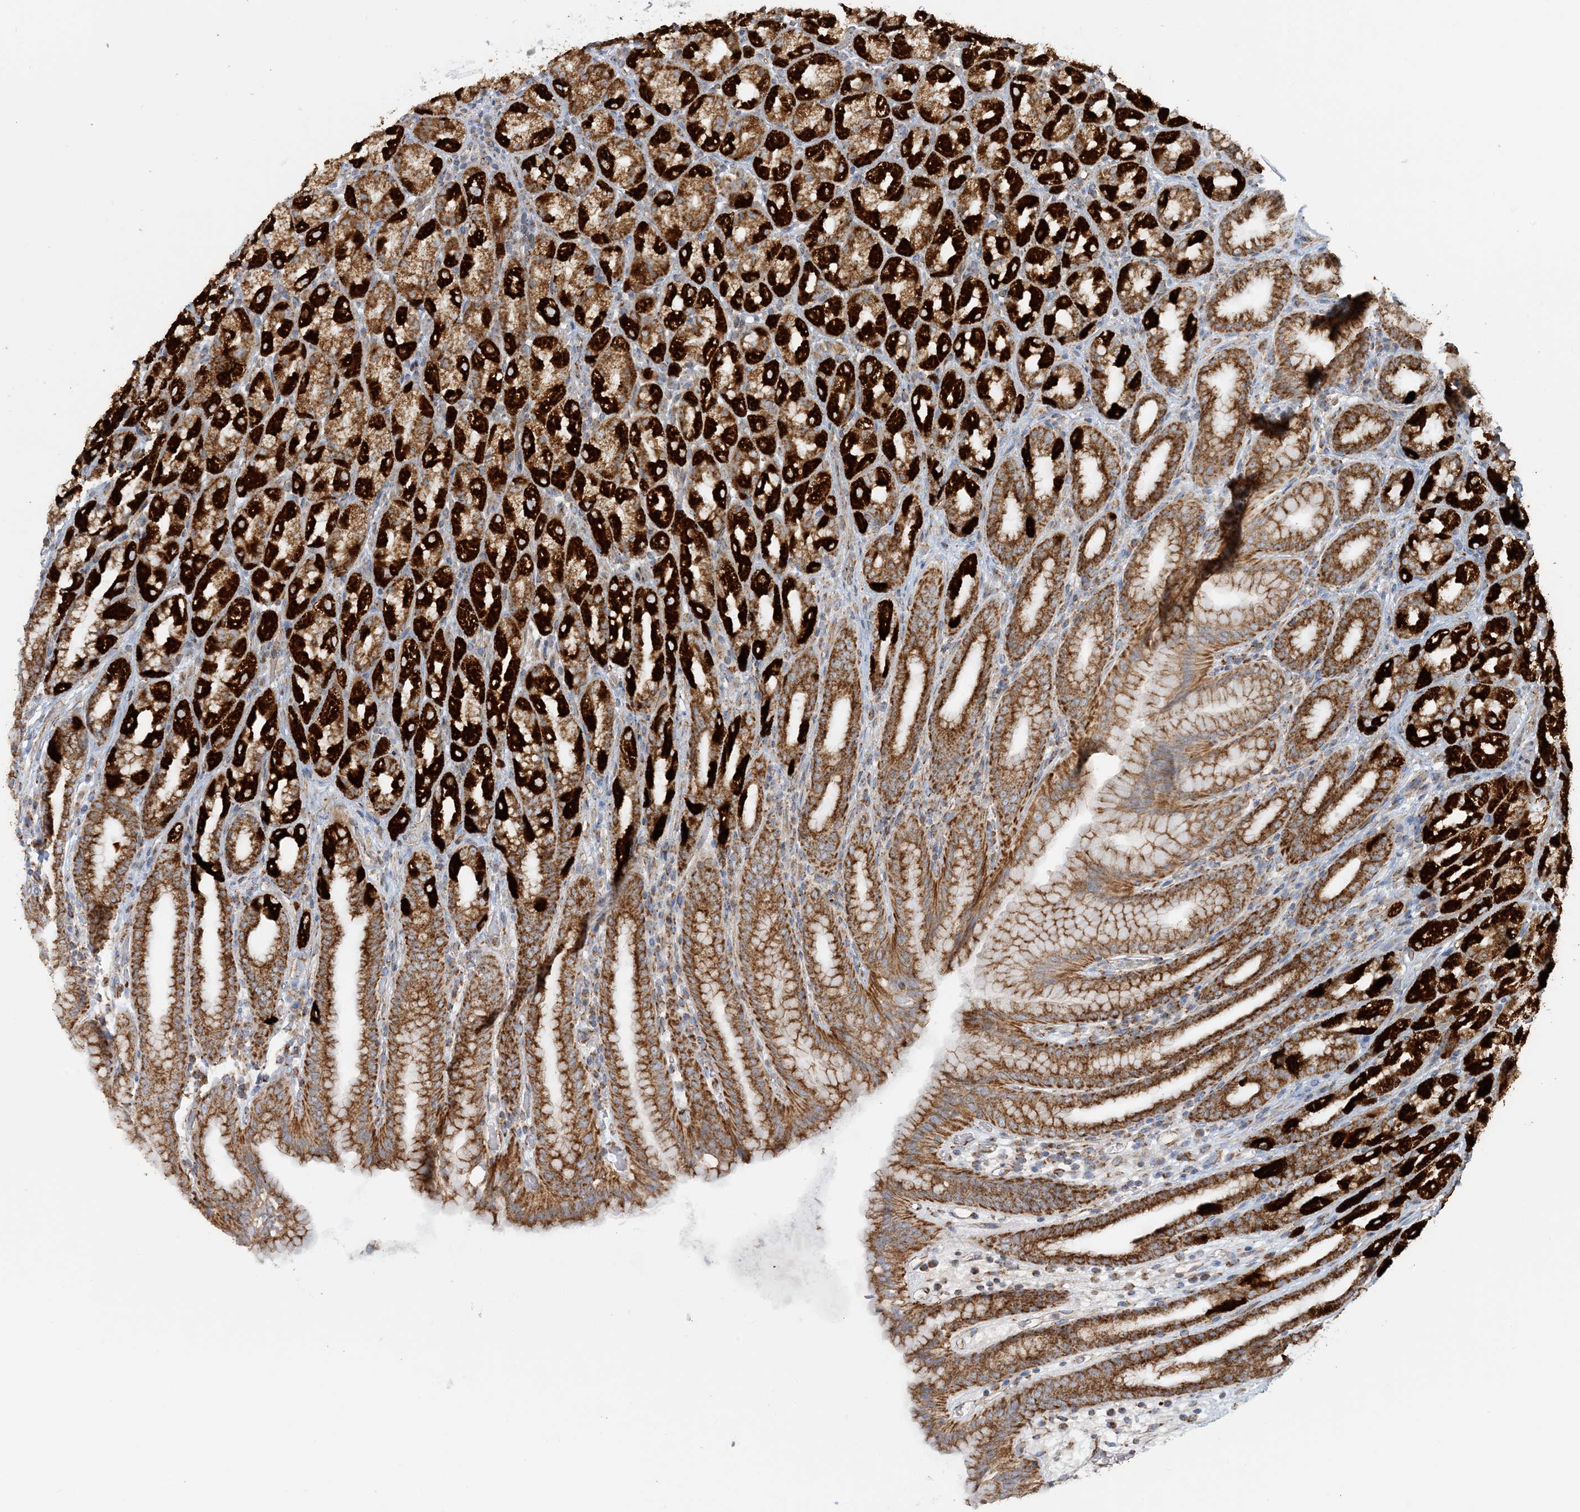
{"staining": {"intensity": "strong", "quantity": ">75%", "location": "cytoplasmic/membranous"}, "tissue": "stomach", "cell_type": "Glandular cells", "image_type": "normal", "snomed": [{"axis": "morphology", "description": "Normal tissue, NOS"}, {"axis": "topography", "description": "Stomach, upper"}], "caption": "Immunohistochemistry (IHC) staining of benign stomach, which shows high levels of strong cytoplasmic/membranous positivity in about >75% of glandular cells indicating strong cytoplasmic/membranous protein expression. The staining was performed using DAB (3,3'-diaminobenzidine) (brown) for protein detection and nuclei were counterstained in hematoxylin (blue).", "gene": "COA3", "patient": {"sex": "male", "age": 68}}